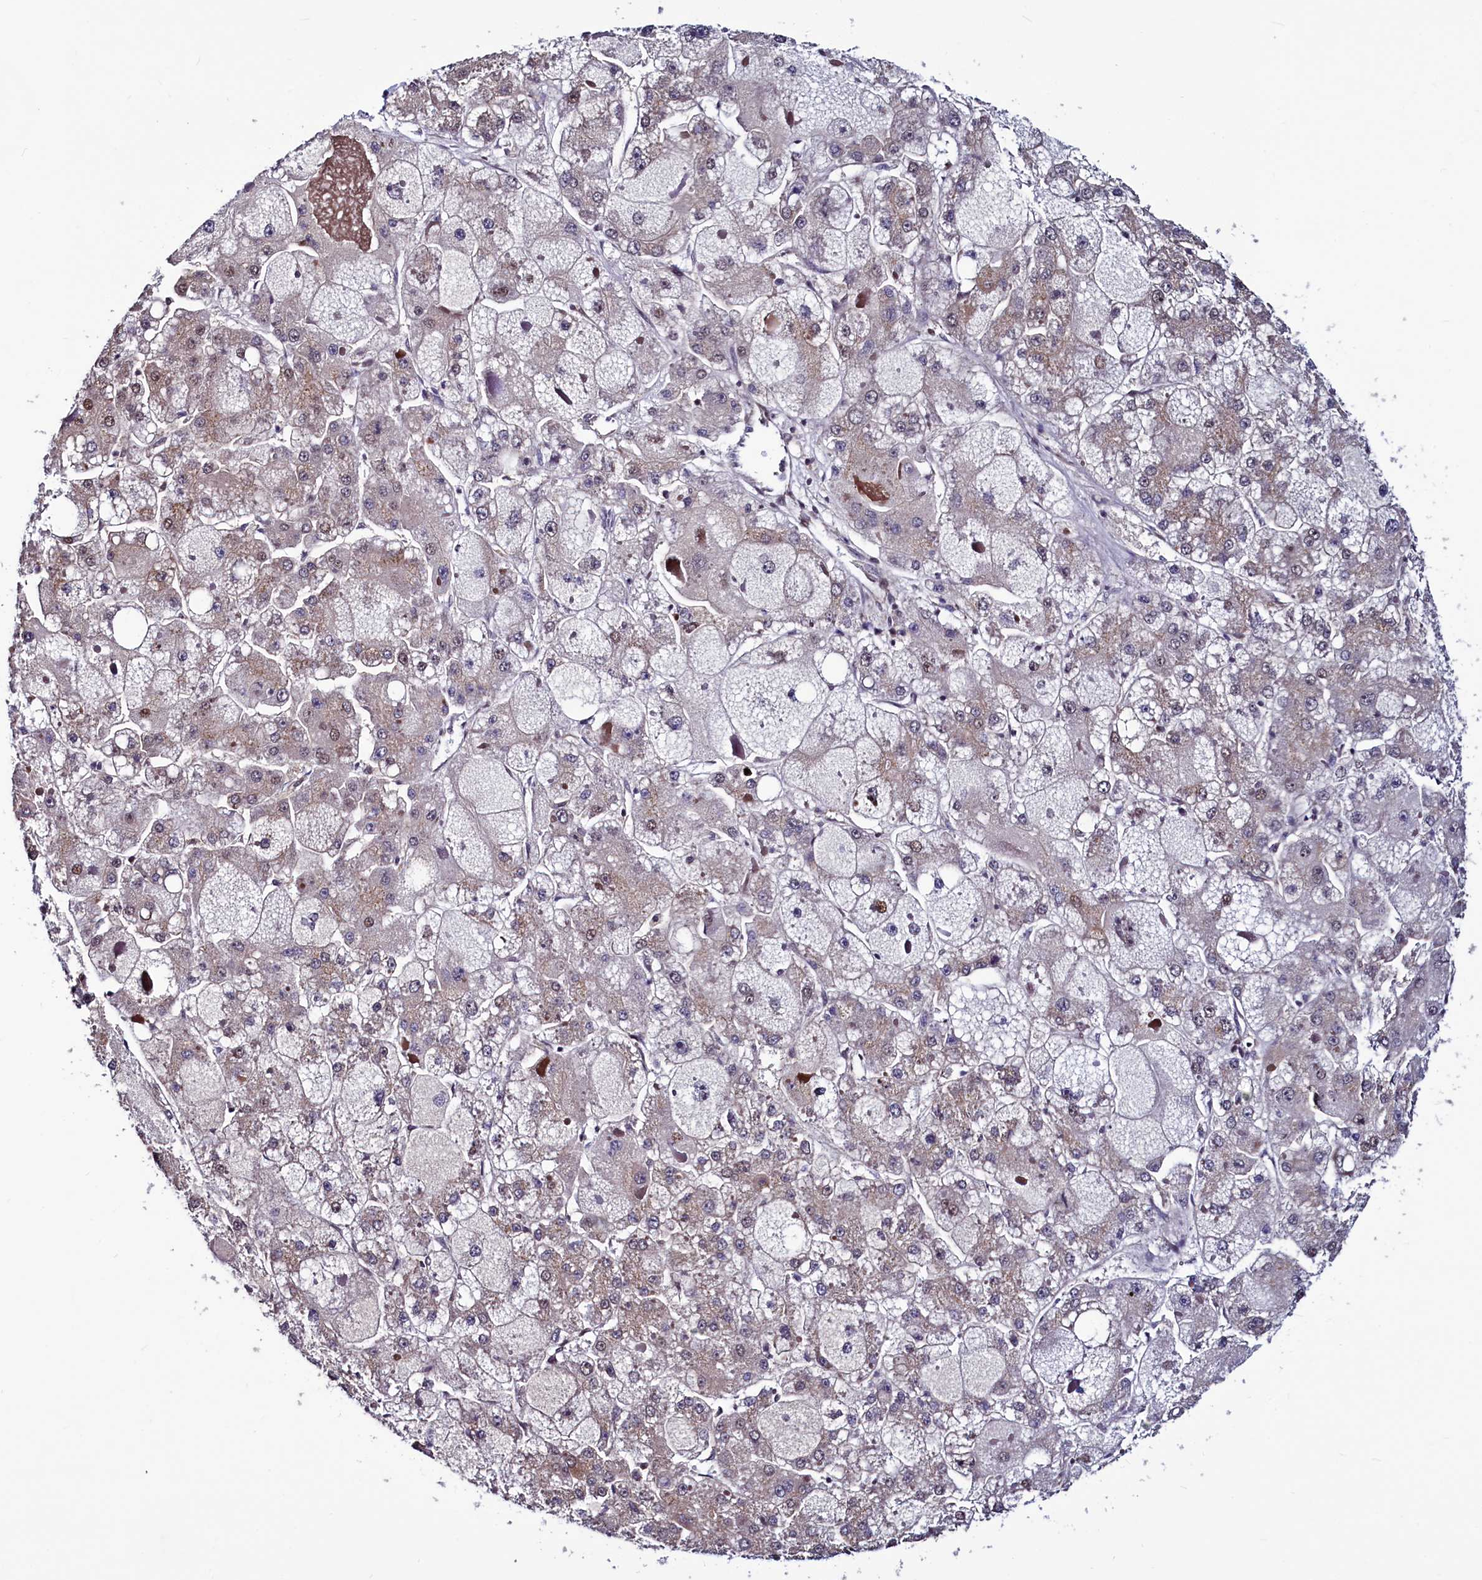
{"staining": {"intensity": "moderate", "quantity": "<25%", "location": "nuclear"}, "tissue": "liver cancer", "cell_type": "Tumor cells", "image_type": "cancer", "snomed": [{"axis": "morphology", "description": "Carcinoma, Hepatocellular, NOS"}, {"axis": "topography", "description": "Liver"}], "caption": "Moderate nuclear protein expression is identified in about <25% of tumor cells in liver hepatocellular carcinoma.", "gene": "SEC24C", "patient": {"sex": "female", "age": 73}}